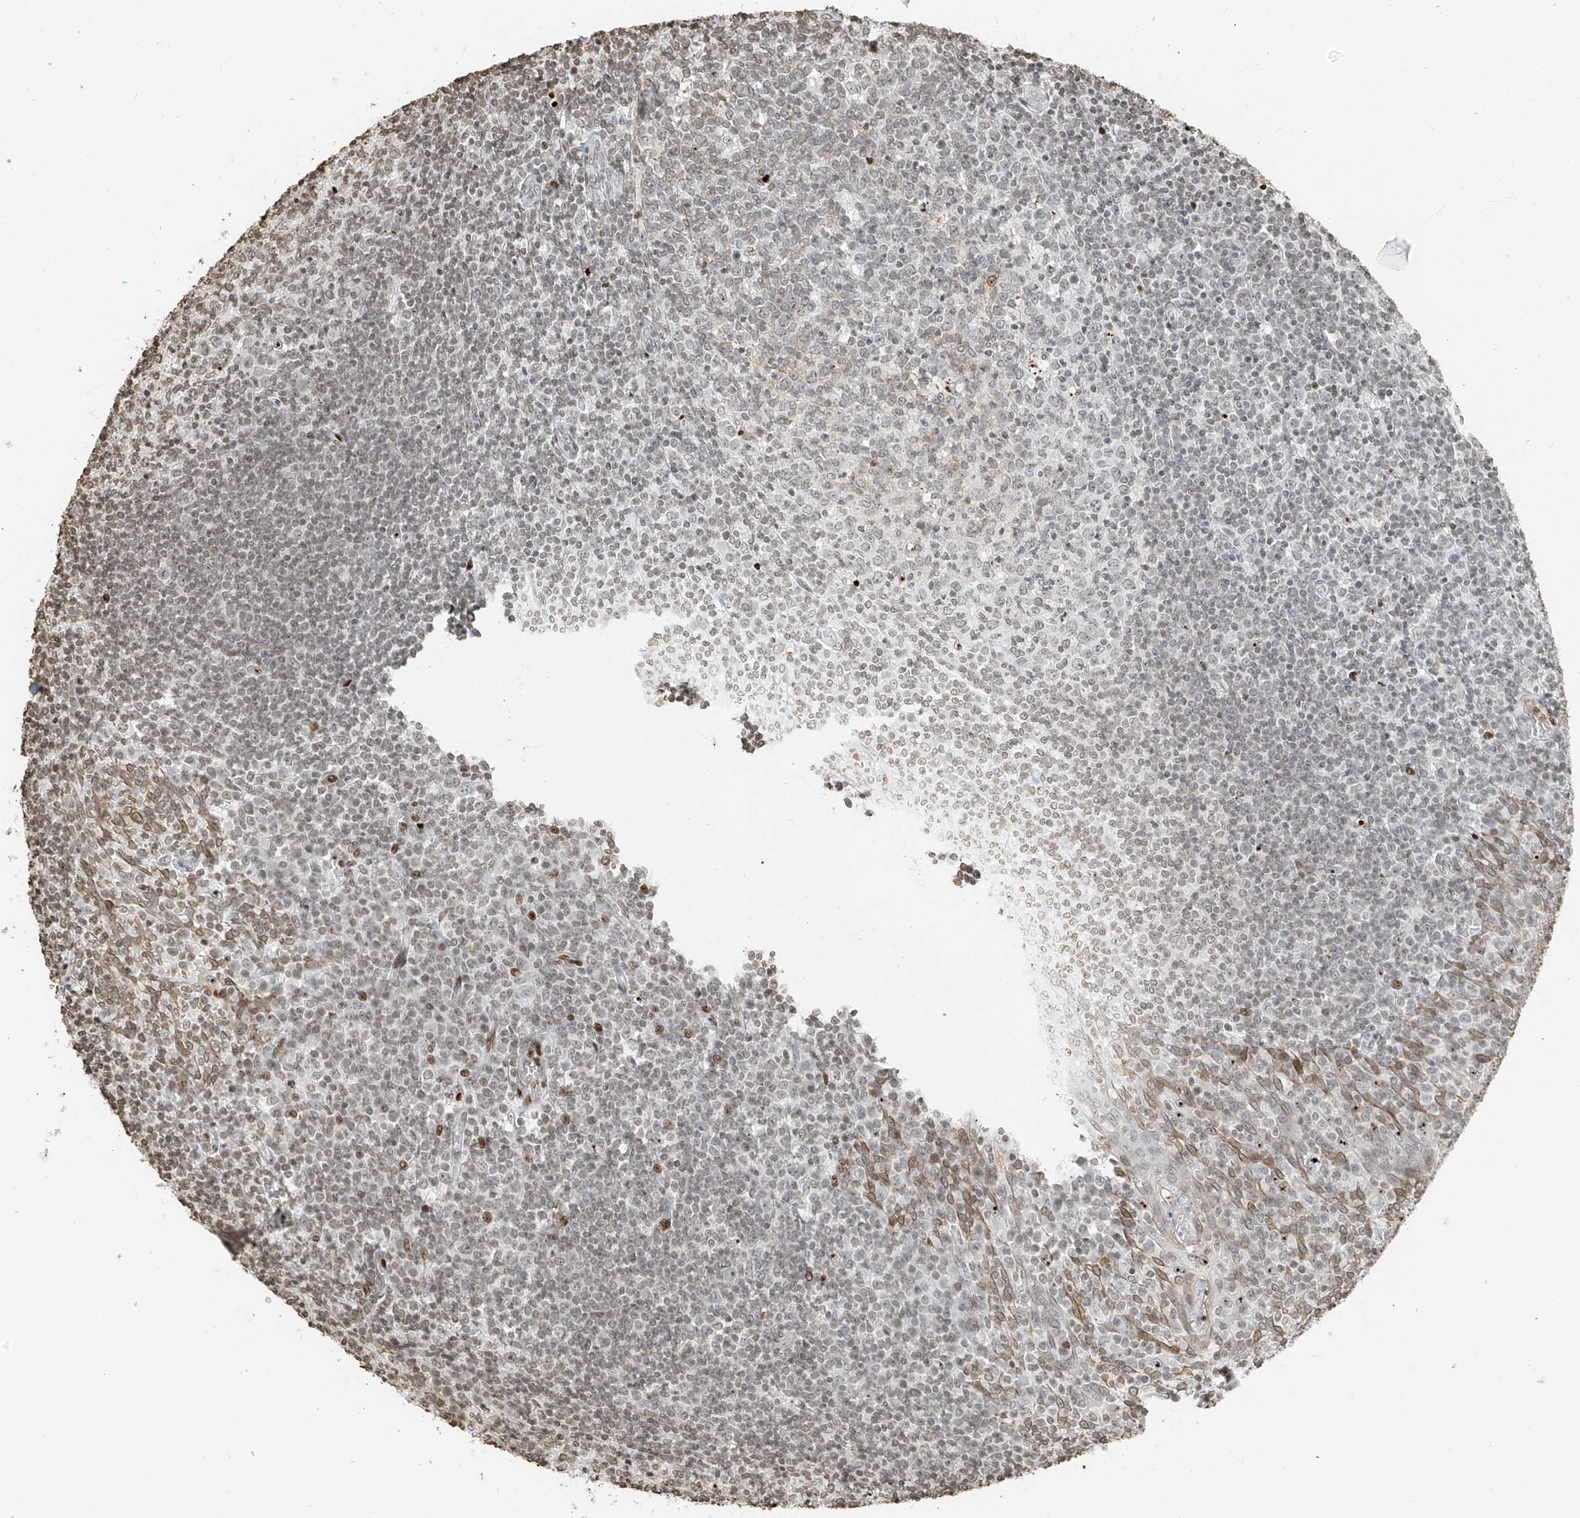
{"staining": {"intensity": "weak", "quantity": "25%-75%", "location": "nuclear"}, "tissue": "tonsil", "cell_type": "Germinal center cells", "image_type": "normal", "snomed": [{"axis": "morphology", "description": "Normal tissue, NOS"}, {"axis": "topography", "description": "Tonsil"}], "caption": "This micrograph exhibits immunohistochemistry (IHC) staining of benign human tonsil, with low weak nuclear staining in approximately 25%-75% of germinal center cells.", "gene": "C17orf58", "patient": {"sex": "female", "age": 19}}